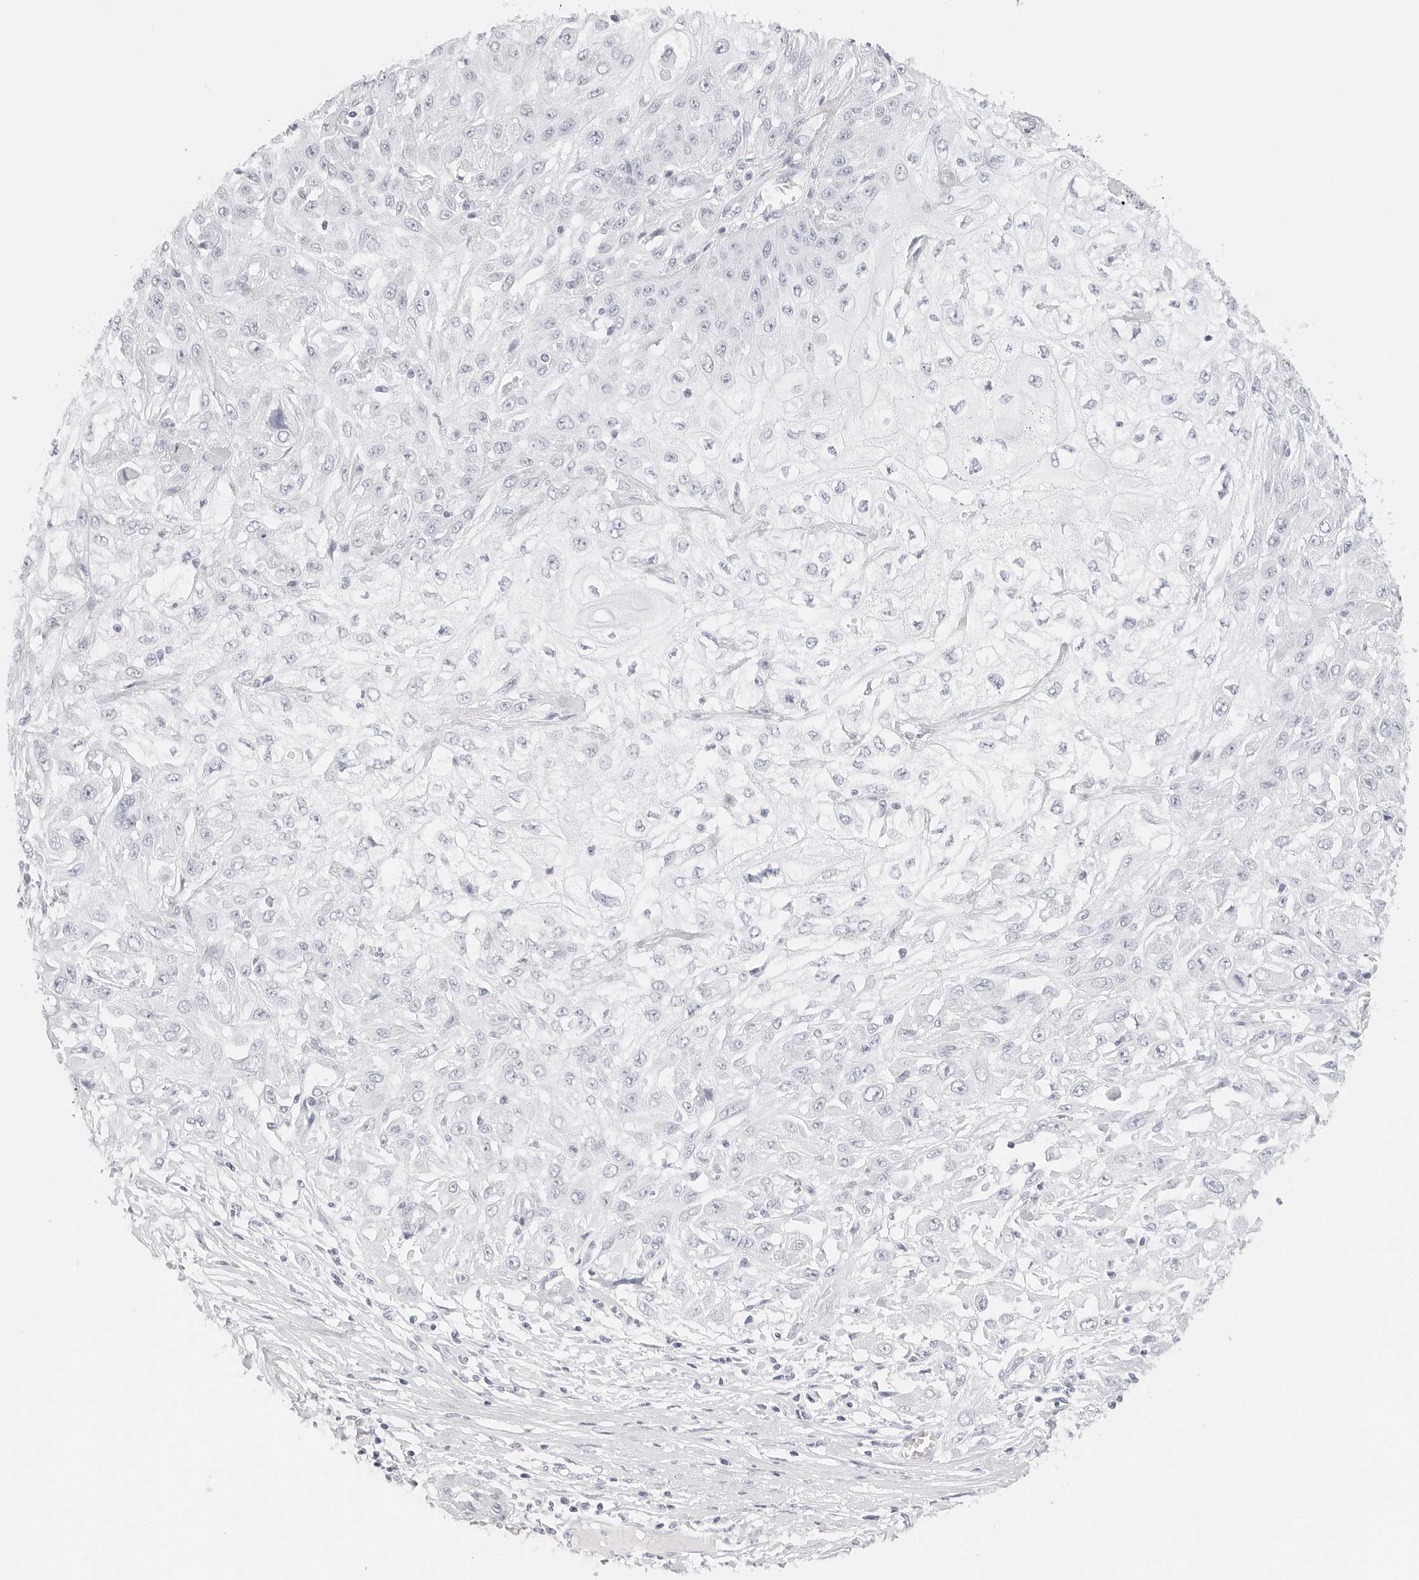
{"staining": {"intensity": "negative", "quantity": "none", "location": "none"}, "tissue": "skin cancer", "cell_type": "Tumor cells", "image_type": "cancer", "snomed": [{"axis": "morphology", "description": "Squamous cell carcinoma, NOS"}, {"axis": "morphology", "description": "Squamous cell carcinoma, metastatic, NOS"}, {"axis": "topography", "description": "Skin"}, {"axis": "topography", "description": "Lymph node"}], "caption": "A photomicrograph of metastatic squamous cell carcinoma (skin) stained for a protein reveals no brown staining in tumor cells. The staining is performed using DAB brown chromogen with nuclei counter-stained in using hematoxylin.", "gene": "TFF2", "patient": {"sex": "male", "age": 75}}